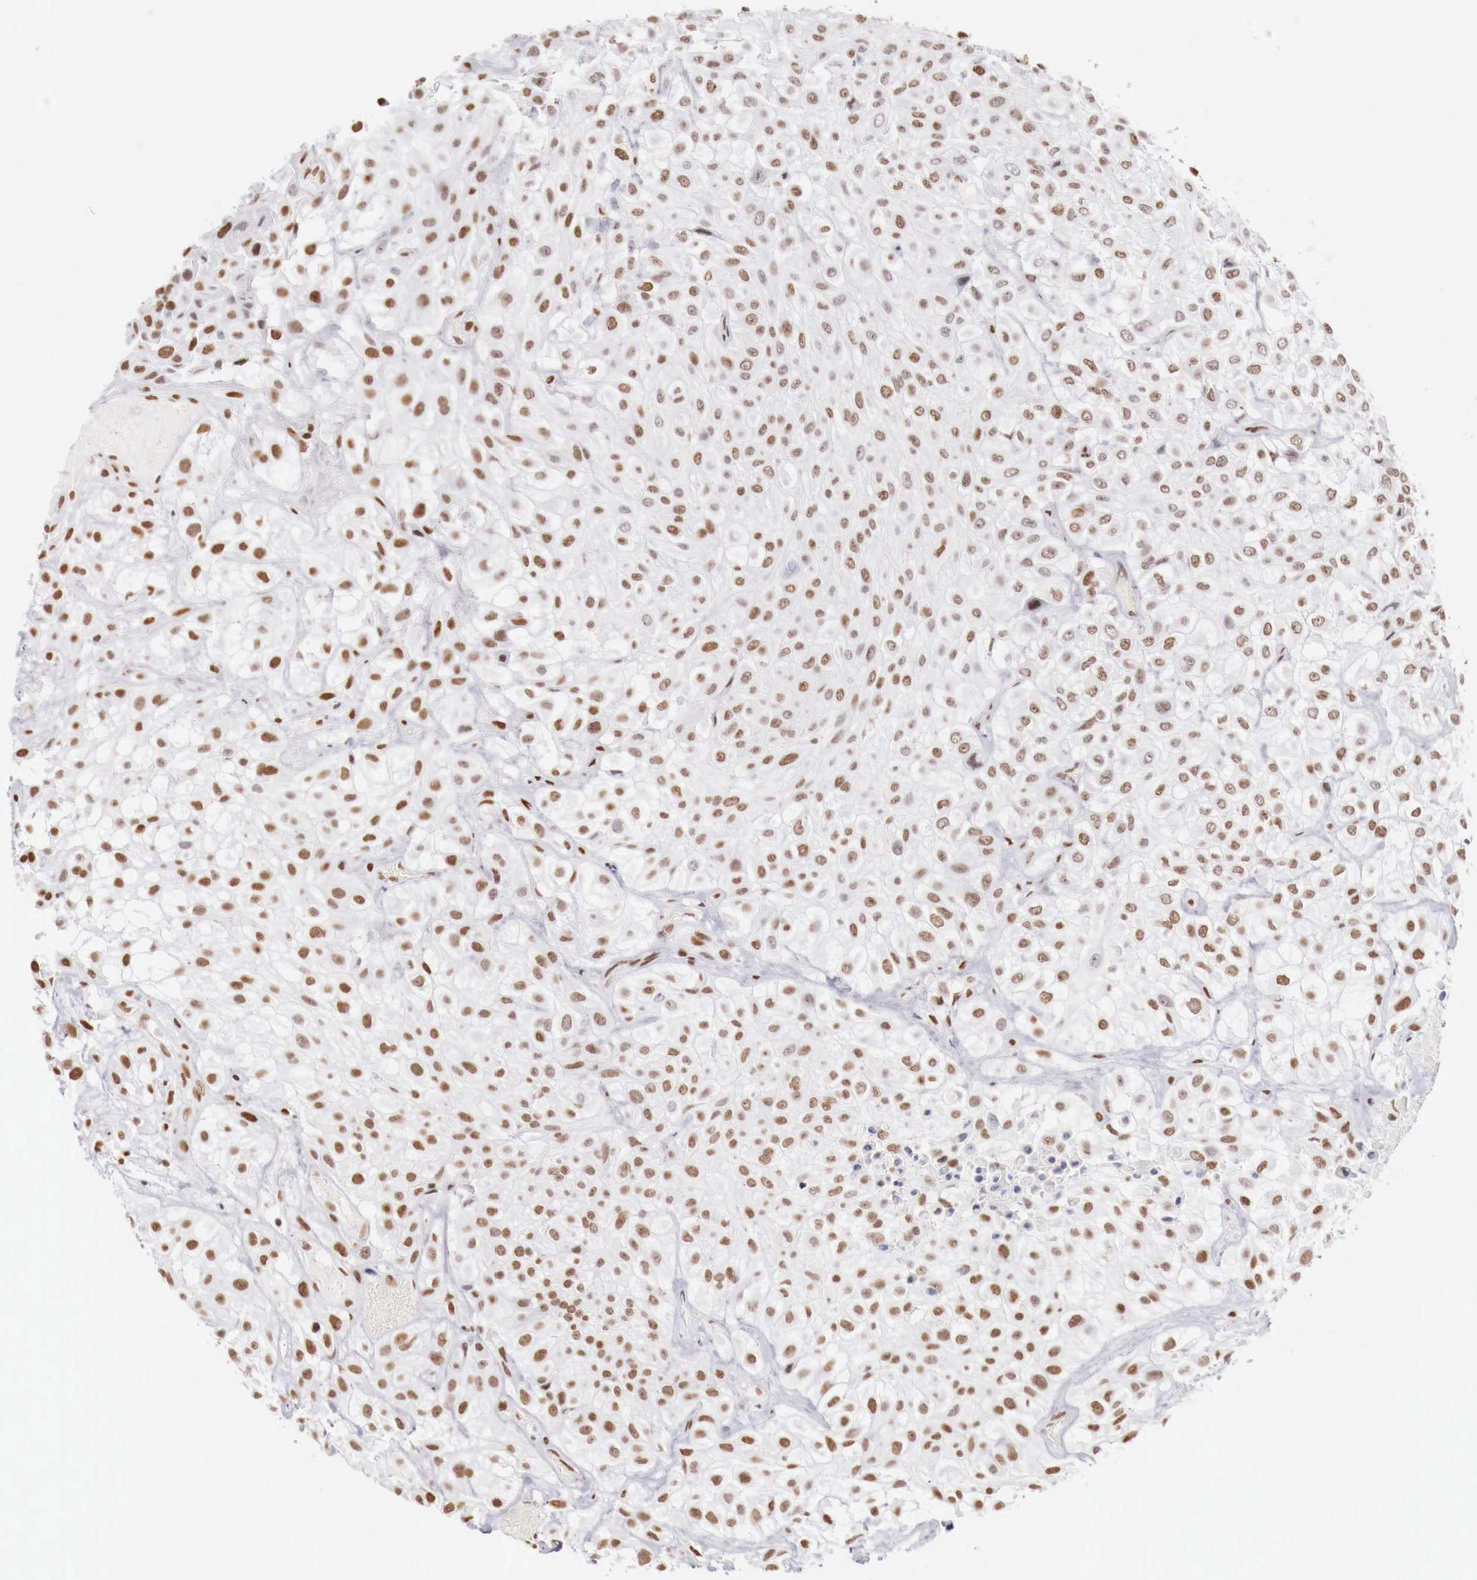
{"staining": {"intensity": "weak", "quantity": "25%-75%", "location": "nuclear"}, "tissue": "urothelial cancer", "cell_type": "Tumor cells", "image_type": "cancer", "snomed": [{"axis": "morphology", "description": "Urothelial carcinoma, High grade"}, {"axis": "topography", "description": "Urinary bladder"}], "caption": "A brown stain shows weak nuclear positivity of a protein in urothelial cancer tumor cells.", "gene": "PHF14", "patient": {"sex": "male", "age": 56}}